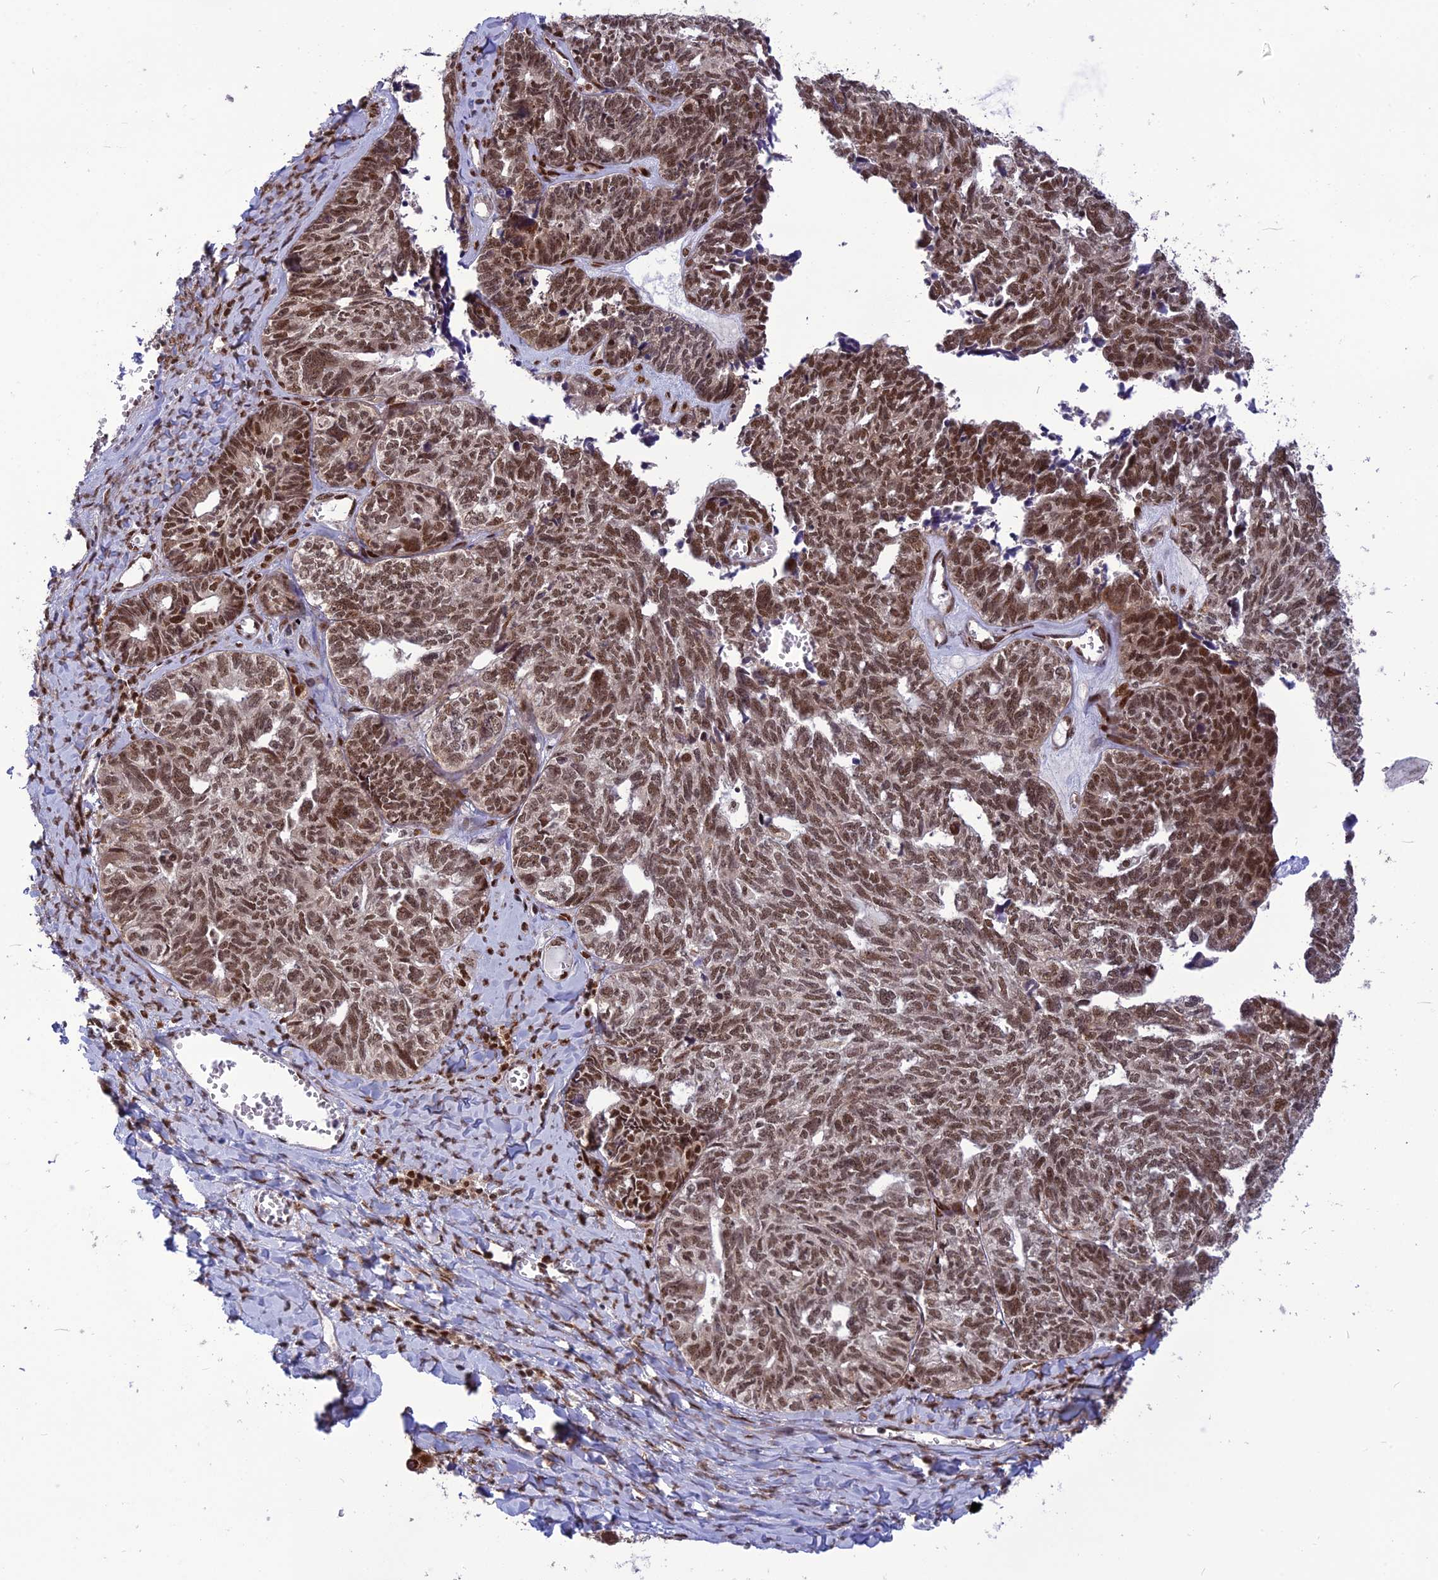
{"staining": {"intensity": "moderate", "quantity": ">75%", "location": "nuclear"}, "tissue": "ovarian cancer", "cell_type": "Tumor cells", "image_type": "cancer", "snomed": [{"axis": "morphology", "description": "Cystadenocarcinoma, serous, NOS"}, {"axis": "topography", "description": "Ovary"}], "caption": "Tumor cells reveal medium levels of moderate nuclear expression in about >75% of cells in human serous cystadenocarcinoma (ovarian). Nuclei are stained in blue.", "gene": "RTRAF", "patient": {"sex": "female", "age": 79}}